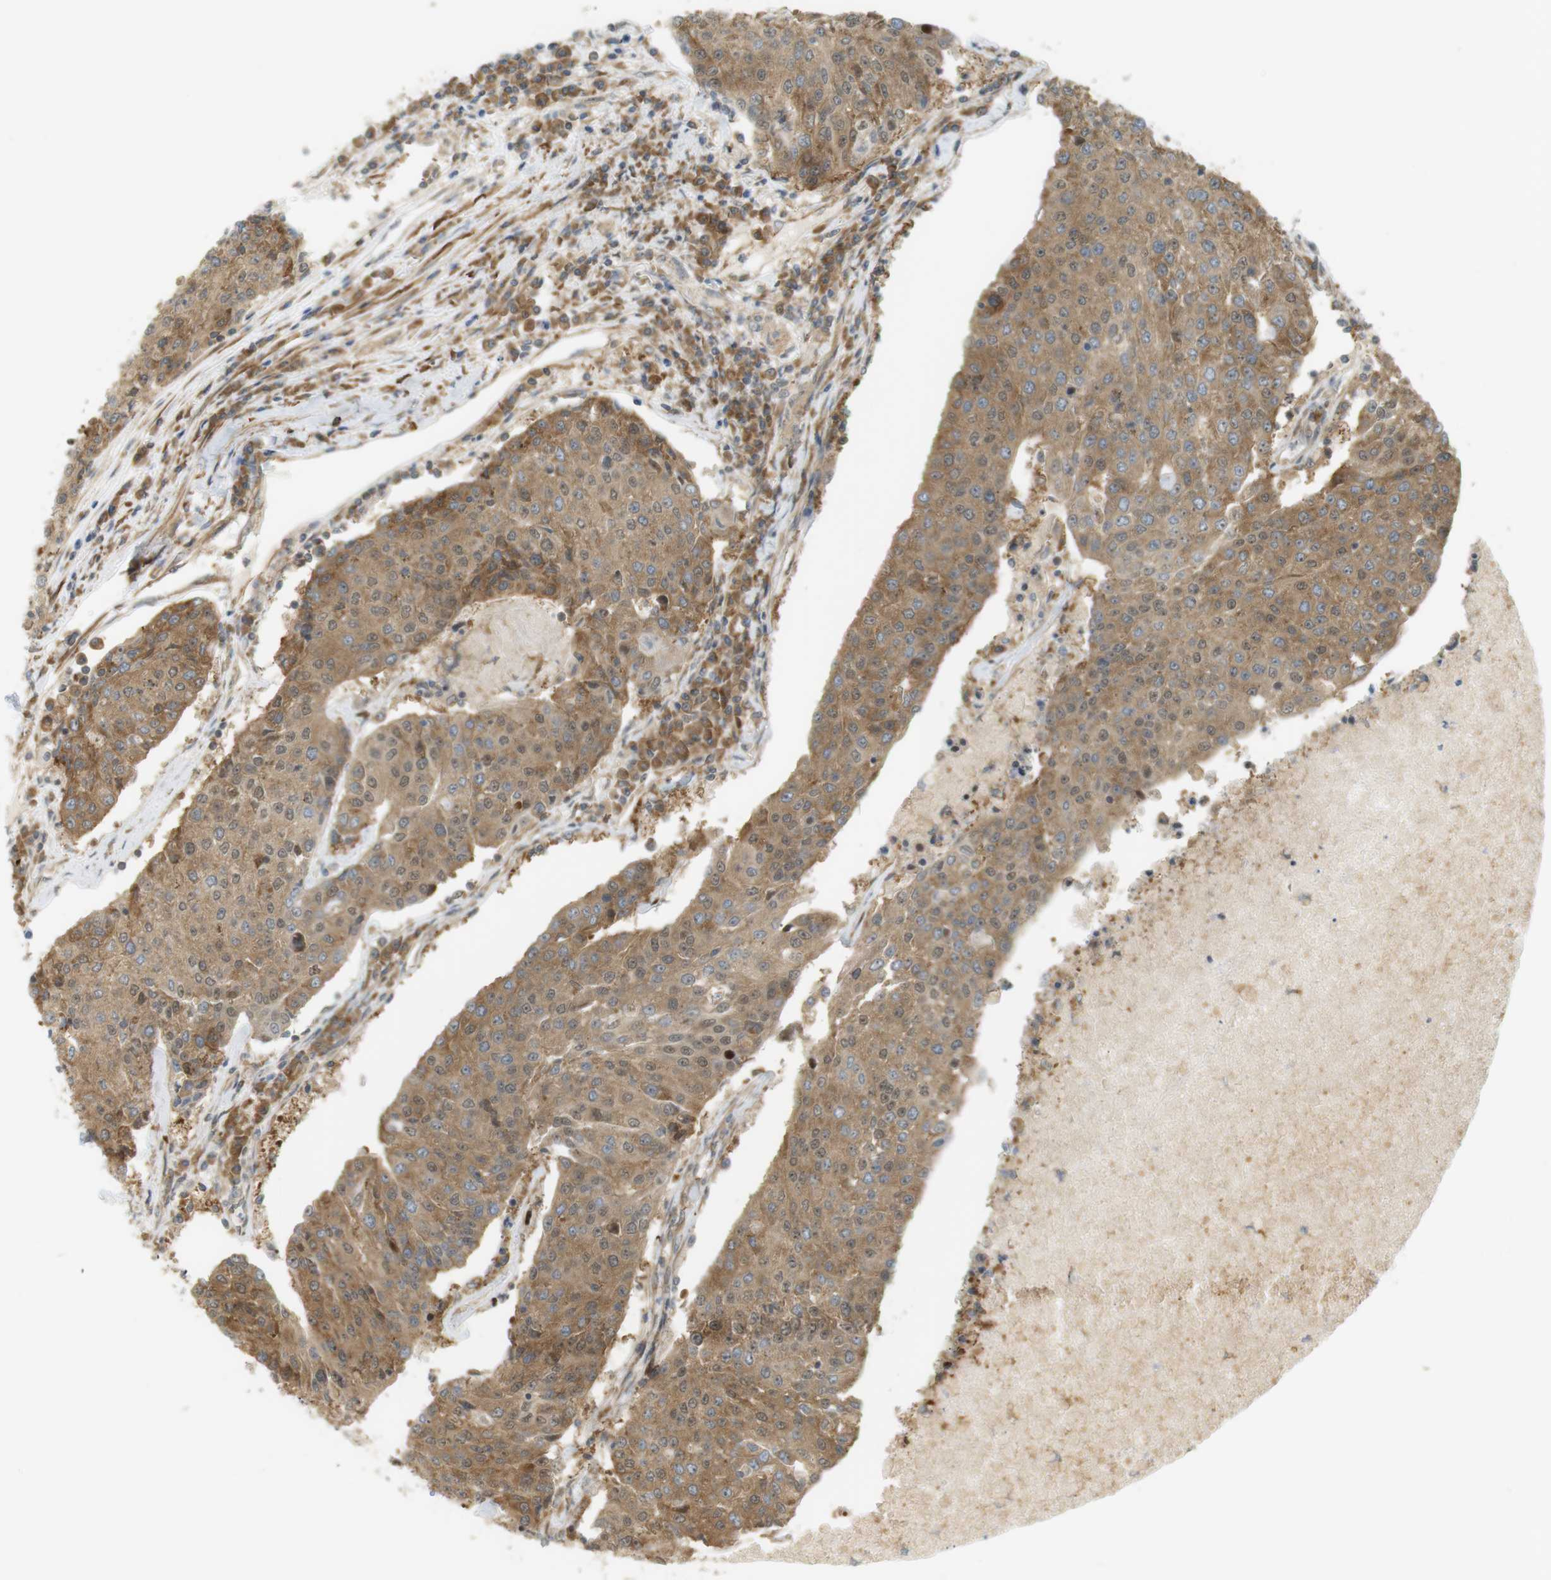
{"staining": {"intensity": "moderate", "quantity": ">75%", "location": "cytoplasmic/membranous,nuclear"}, "tissue": "urothelial cancer", "cell_type": "Tumor cells", "image_type": "cancer", "snomed": [{"axis": "morphology", "description": "Urothelial carcinoma, High grade"}, {"axis": "topography", "description": "Urinary bladder"}], "caption": "A high-resolution micrograph shows immunohistochemistry (IHC) staining of urothelial cancer, which reveals moderate cytoplasmic/membranous and nuclear positivity in about >75% of tumor cells.", "gene": "PA2G4", "patient": {"sex": "female", "age": 85}}